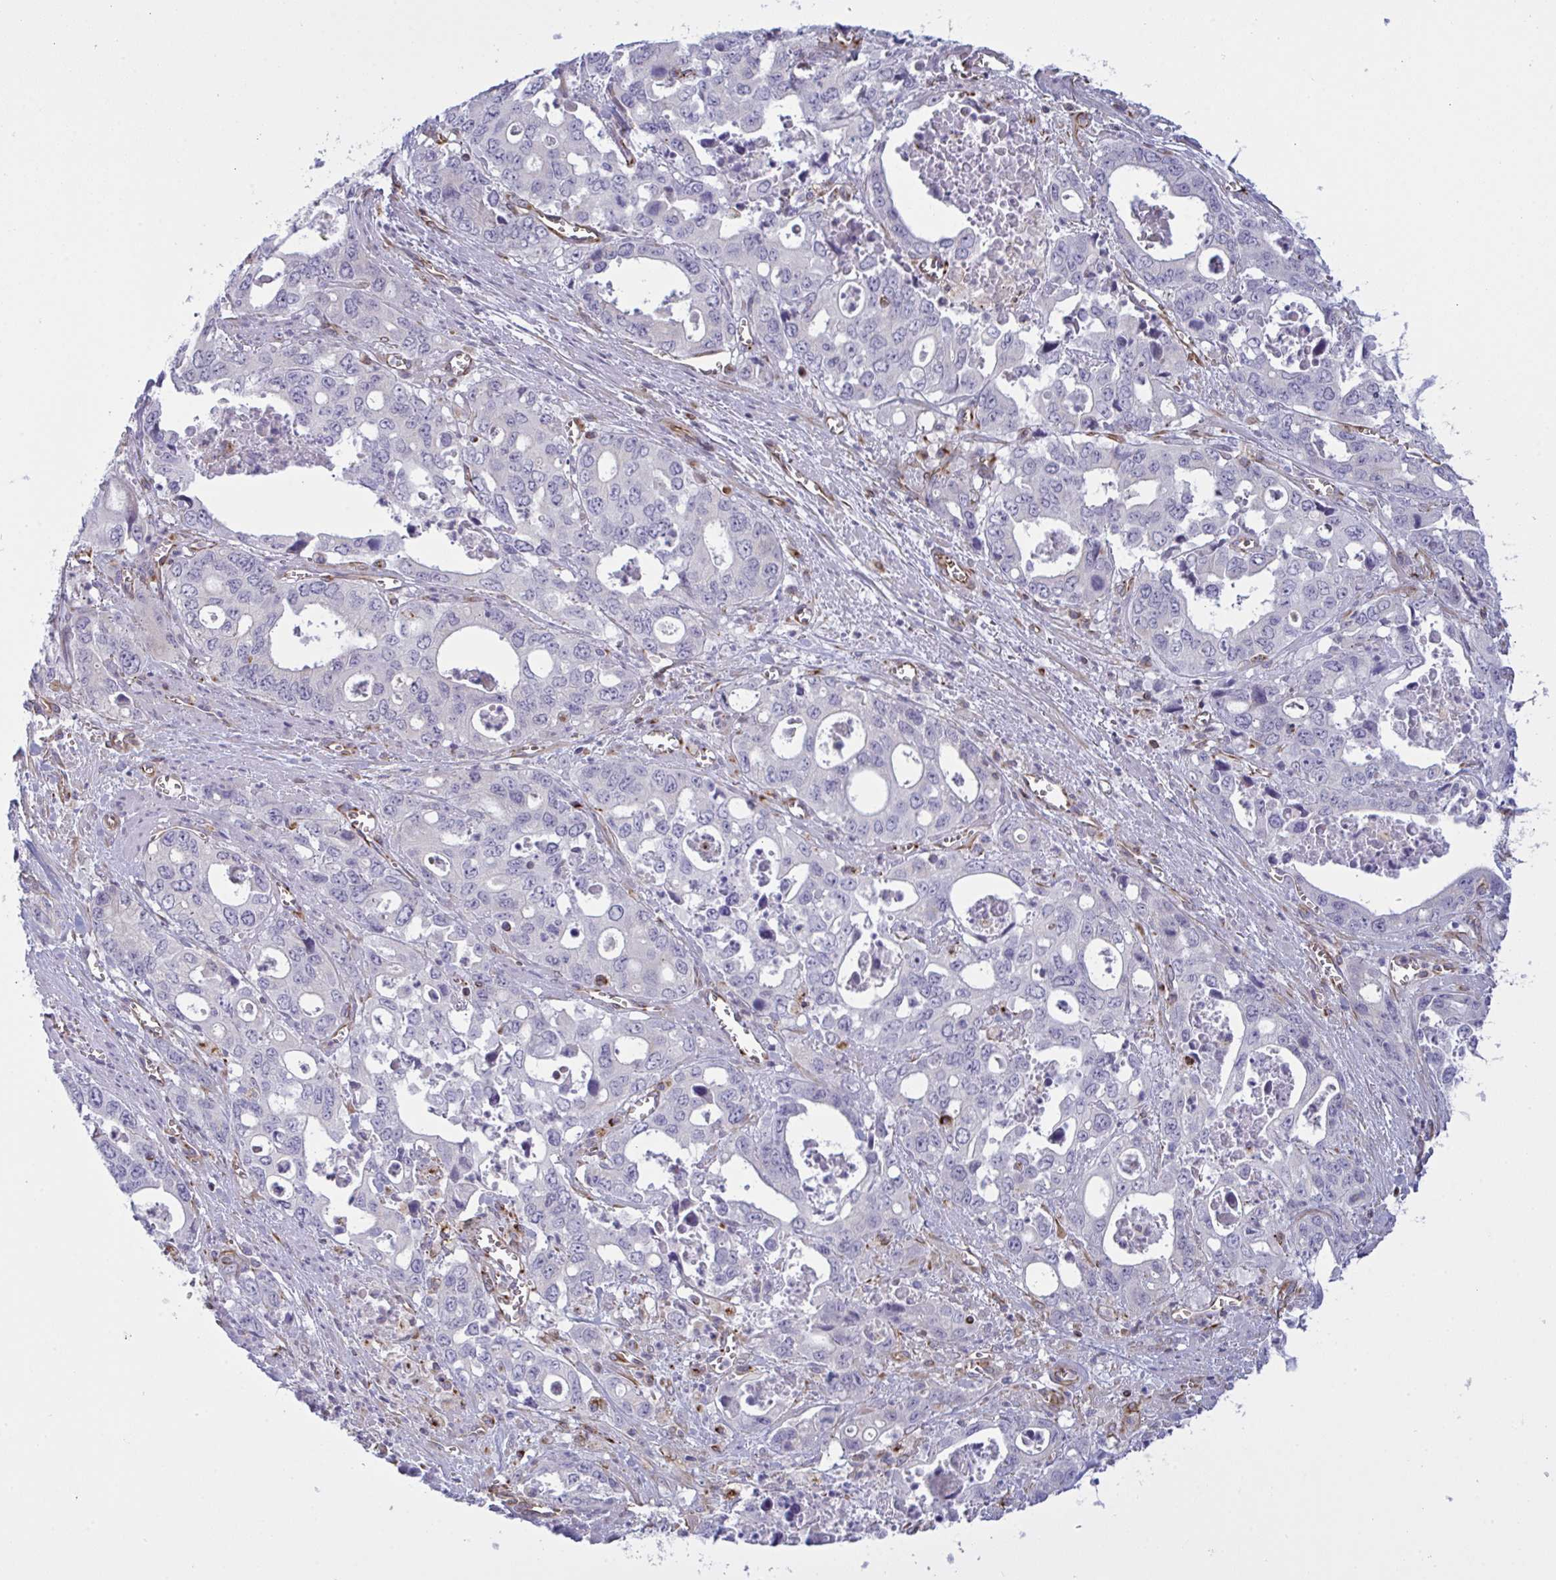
{"staining": {"intensity": "negative", "quantity": "none", "location": "none"}, "tissue": "stomach cancer", "cell_type": "Tumor cells", "image_type": "cancer", "snomed": [{"axis": "morphology", "description": "Adenocarcinoma, NOS"}, {"axis": "topography", "description": "Stomach, upper"}], "caption": "Histopathology image shows no significant protein positivity in tumor cells of stomach cancer (adenocarcinoma).", "gene": "DCBLD1", "patient": {"sex": "male", "age": 74}}